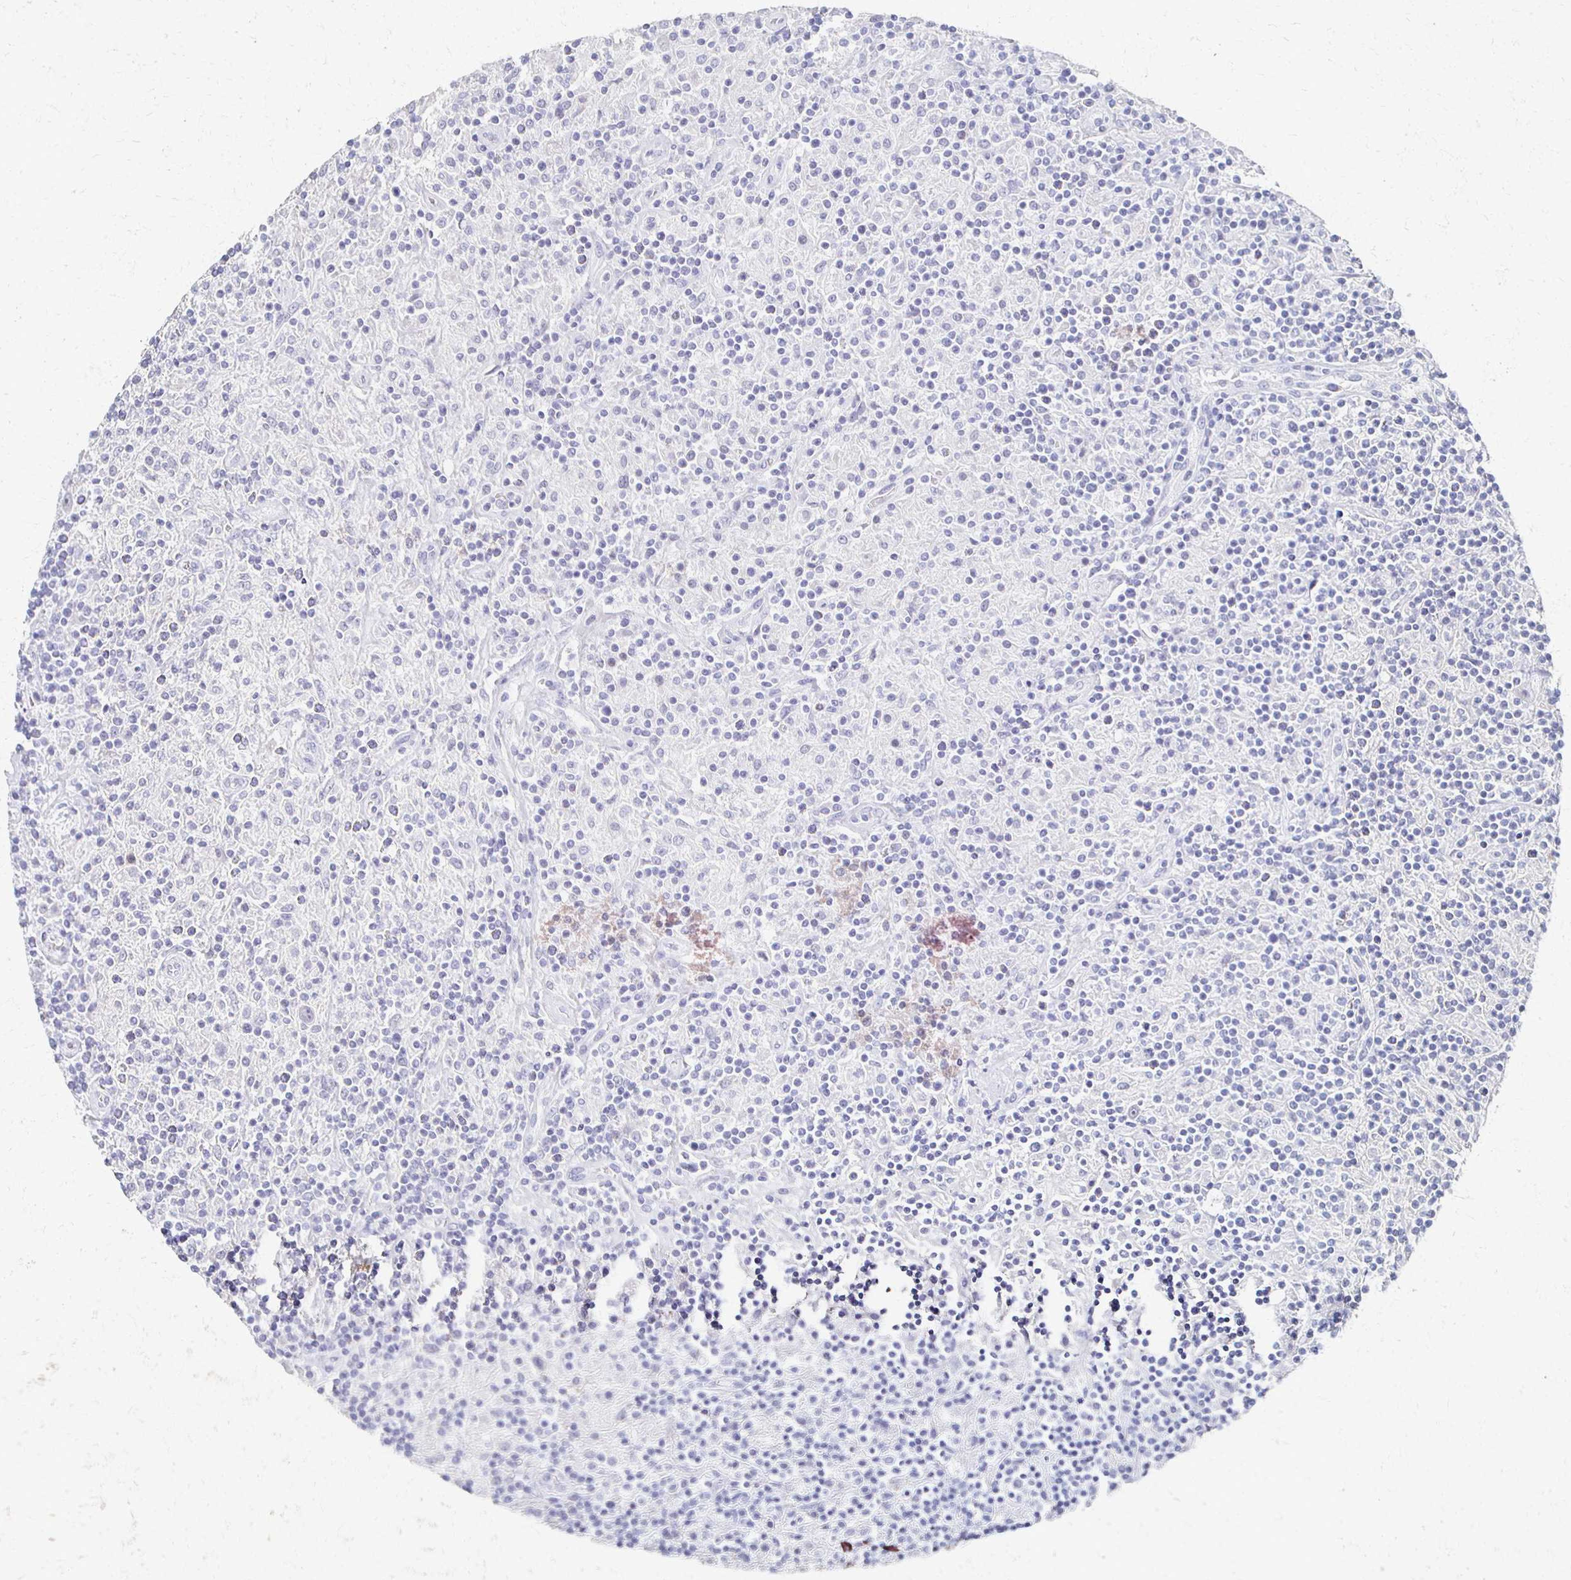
{"staining": {"intensity": "negative", "quantity": "none", "location": "none"}, "tissue": "lymphoma", "cell_type": "Tumor cells", "image_type": "cancer", "snomed": [{"axis": "morphology", "description": "Hodgkin's disease, NOS"}, {"axis": "topography", "description": "Lymph node"}], "caption": "DAB immunohistochemical staining of human lymphoma reveals no significant expression in tumor cells.", "gene": "CXCR2", "patient": {"sex": "male", "age": 70}}